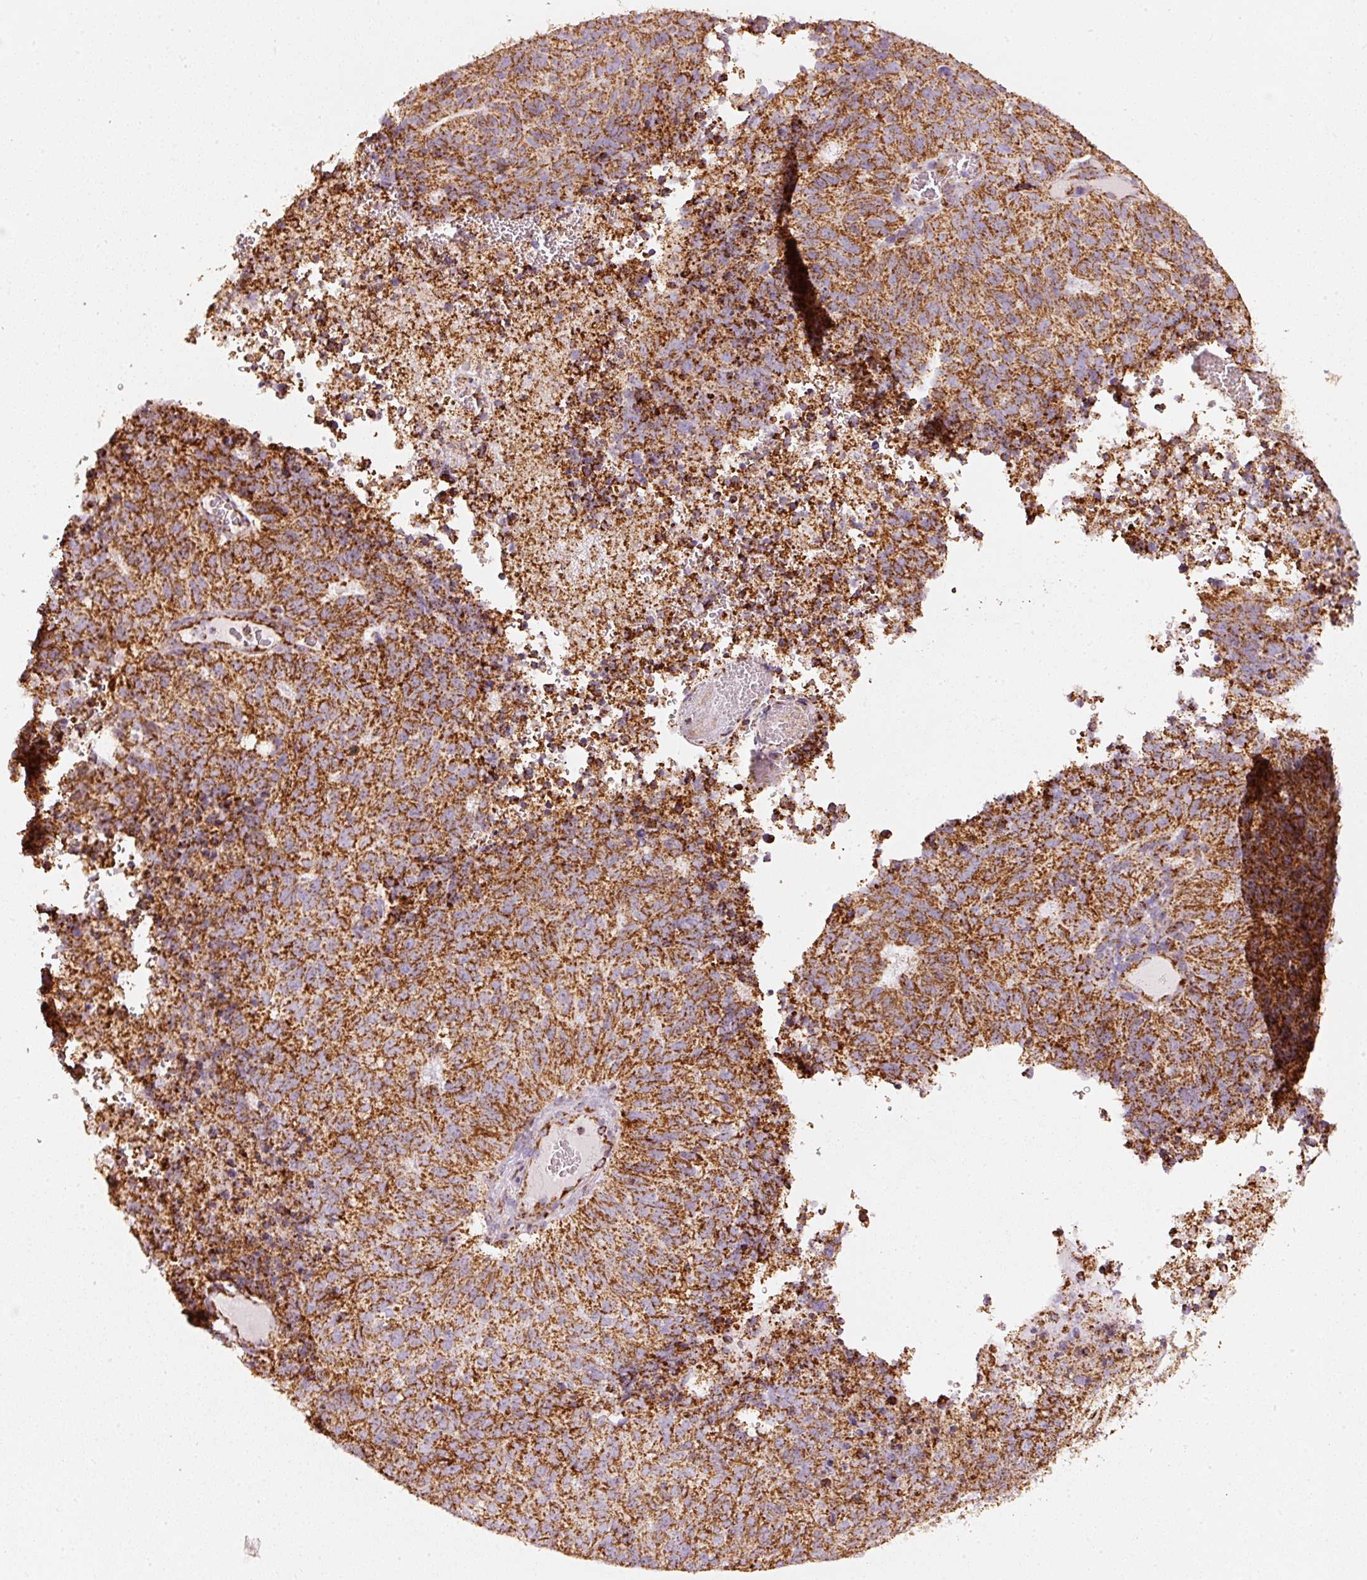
{"staining": {"intensity": "strong", "quantity": ">75%", "location": "cytoplasmic/membranous"}, "tissue": "cervical cancer", "cell_type": "Tumor cells", "image_type": "cancer", "snomed": [{"axis": "morphology", "description": "Adenocarcinoma, NOS"}, {"axis": "topography", "description": "Cervix"}], "caption": "The micrograph demonstrates staining of cervical cancer, revealing strong cytoplasmic/membranous protein expression (brown color) within tumor cells. (Stains: DAB in brown, nuclei in blue, Microscopy: brightfield microscopy at high magnification).", "gene": "UQCRC1", "patient": {"sex": "female", "age": 38}}